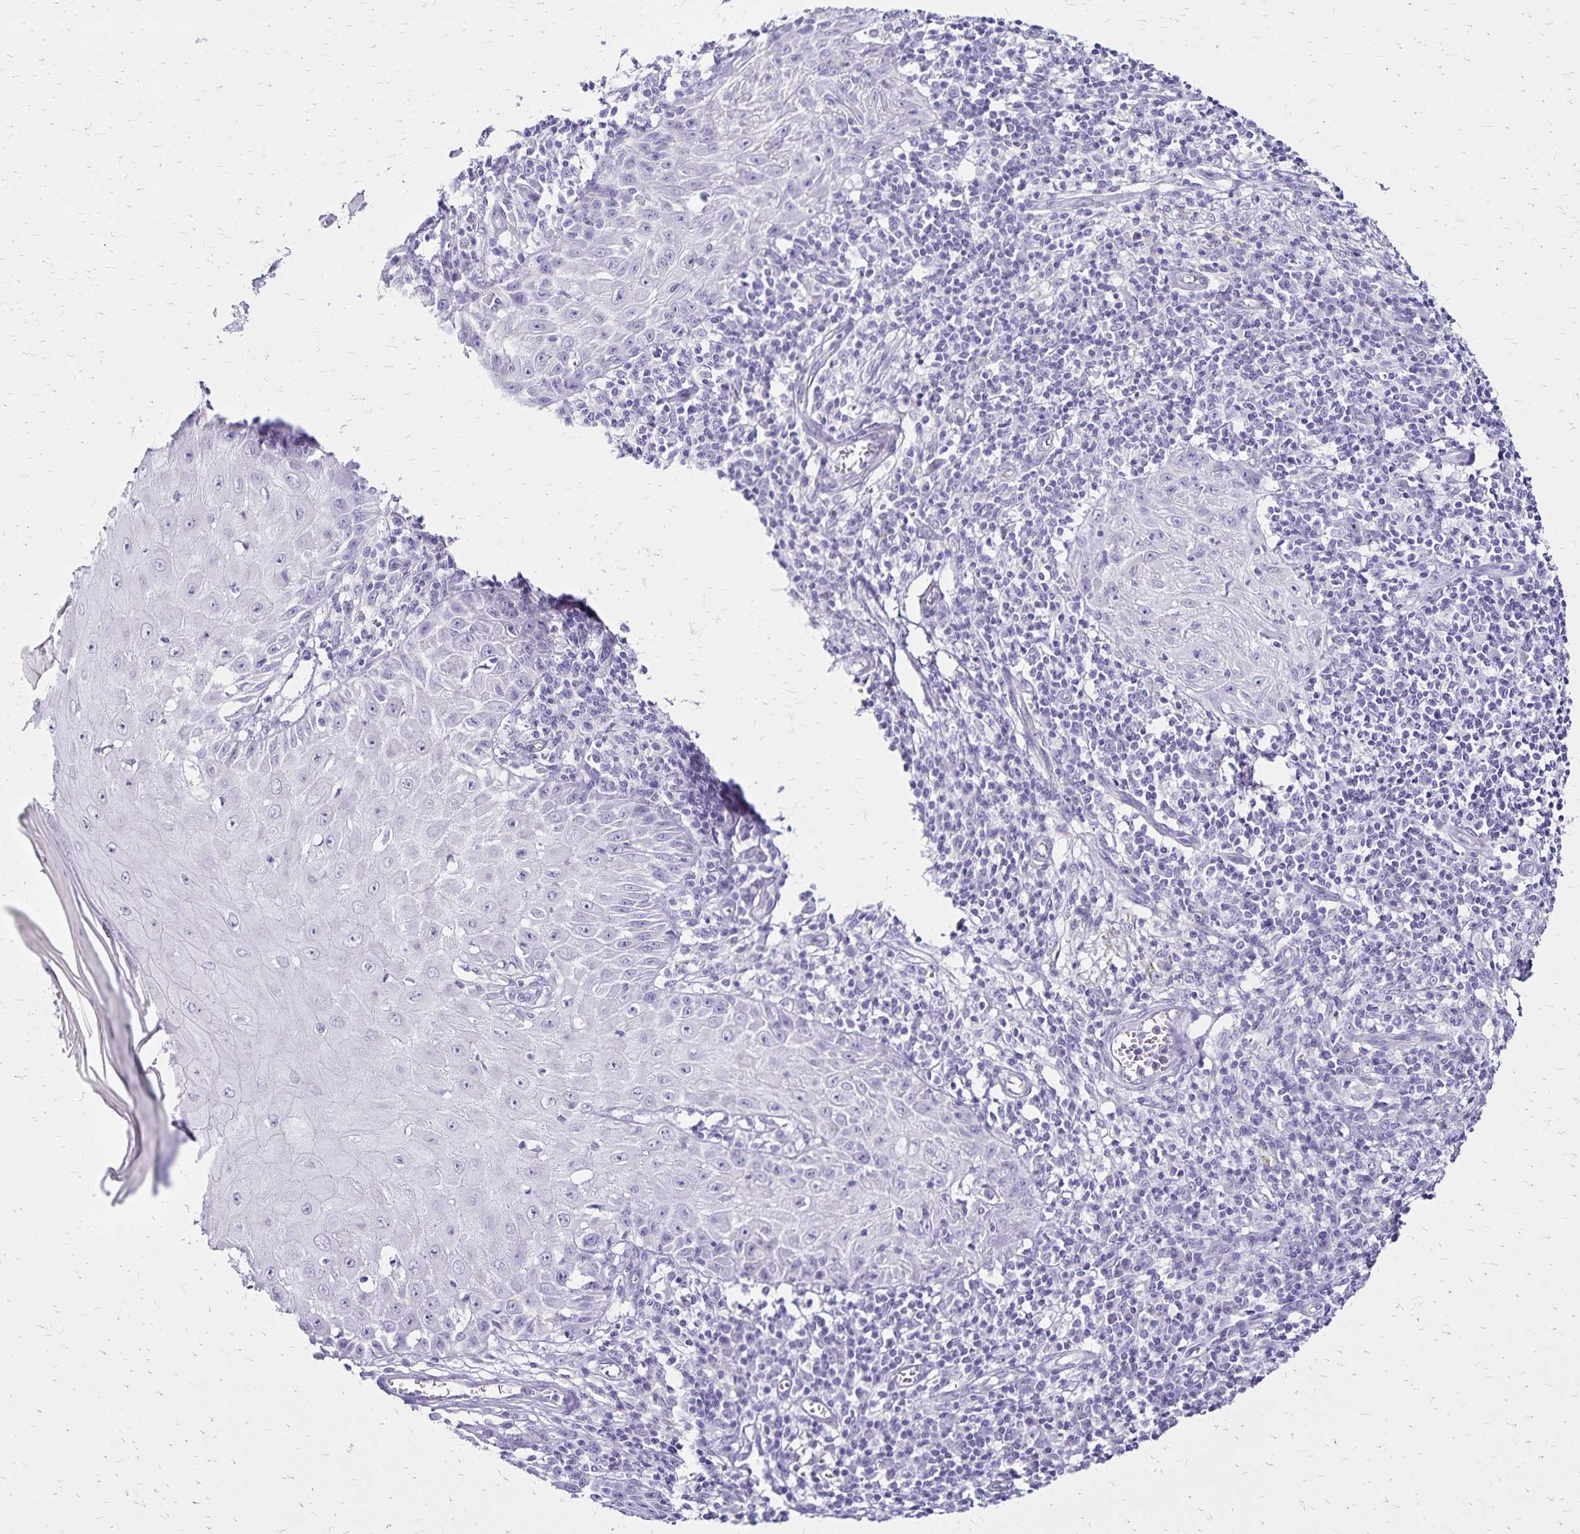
{"staining": {"intensity": "negative", "quantity": "none", "location": "none"}, "tissue": "skin cancer", "cell_type": "Tumor cells", "image_type": "cancer", "snomed": [{"axis": "morphology", "description": "Squamous cell carcinoma, NOS"}, {"axis": "topography", "description": "Skin"}], "caption": "Immunohistochemical staining of skin cancer demonstrates no significant positivity in tumor cells. (DAB immunohistochemistry with hematoxylin counter stain).", "gene": "LIN28B", "patient": {"sex": "female", "age": 73}}